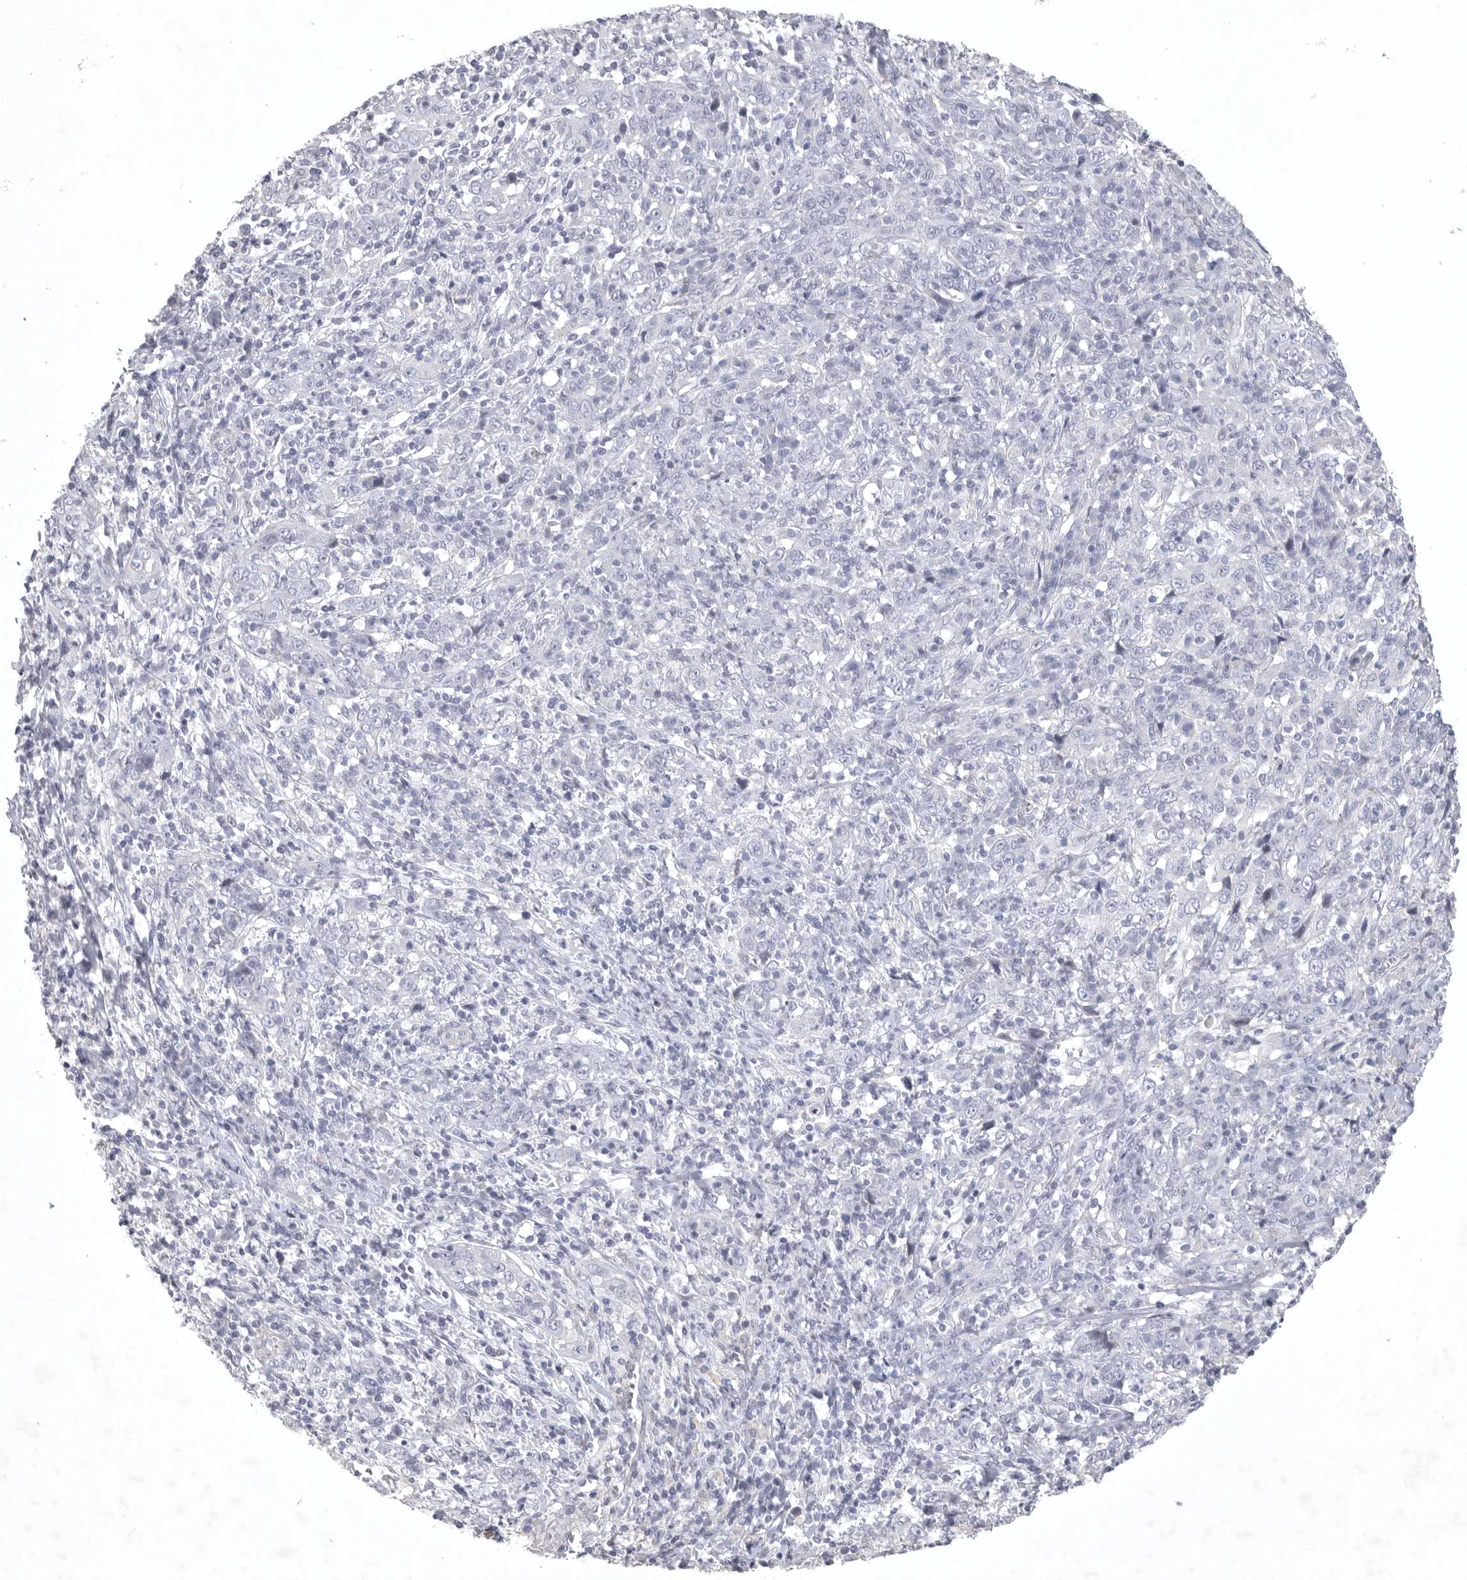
{"staining": {"intensity": "negative", "quantity": "none", "location": "none"}, "tissue": "cervical cancer", "cell_type": "Tumor cells", "image_type": "cancer", "snomed": [{"axis": "morphology", "description": "Squamous cell carcinoma, NOS"}, {"axis": "topography", "description": "Cervix"}], "caption": "The histopathology image exhibits no staining of tumor cells in squamous cell carcinoma (cervical). (DAB immunohistochemistry, high magnification).", "gene": "TNR", "patient": {"sex": "female", "age": 46}}